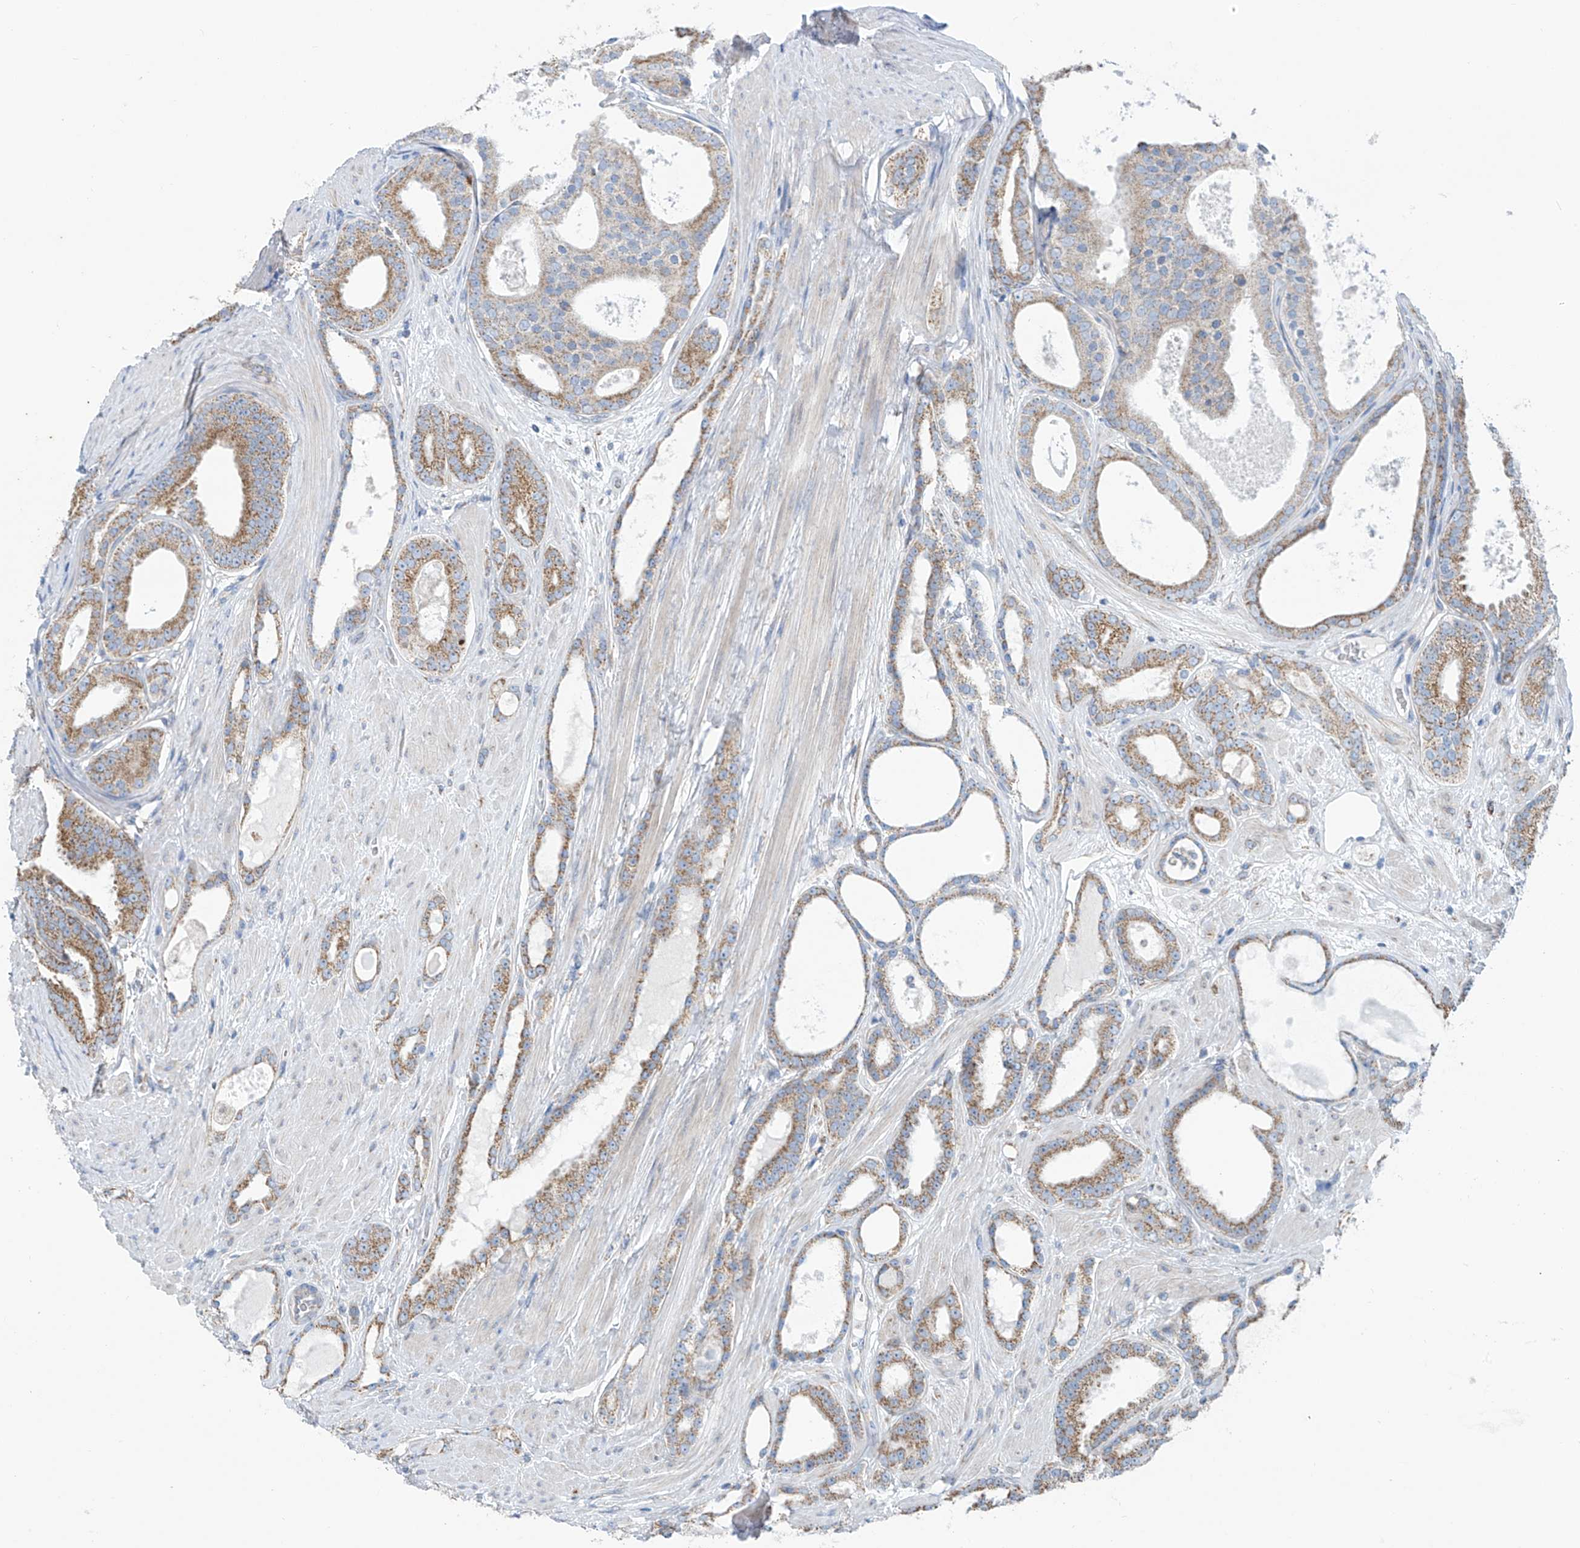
{"staining": {"intensity": "moderate", "quantity": ">75%", "location": "cytoplasmic/membranous"}, "tissue": "prostate cancer", "cell_type": "Tumor cells", "image_type": "cancer", "snomed": [{"axis": "morphology", "description": "Adenocarcinoma, High grade"}, {"axis": "topography", "description": "Prostate"}], "caption": "DAB immunohistochemical staining of human prostate cancer (high-grade adenocarcinoma) shows moderate cytoplasmic/membranous protein expression in approximately >75% of tumor cells.", "gene": "EOMES", "patient": {"sex": "male", "age": 60}}